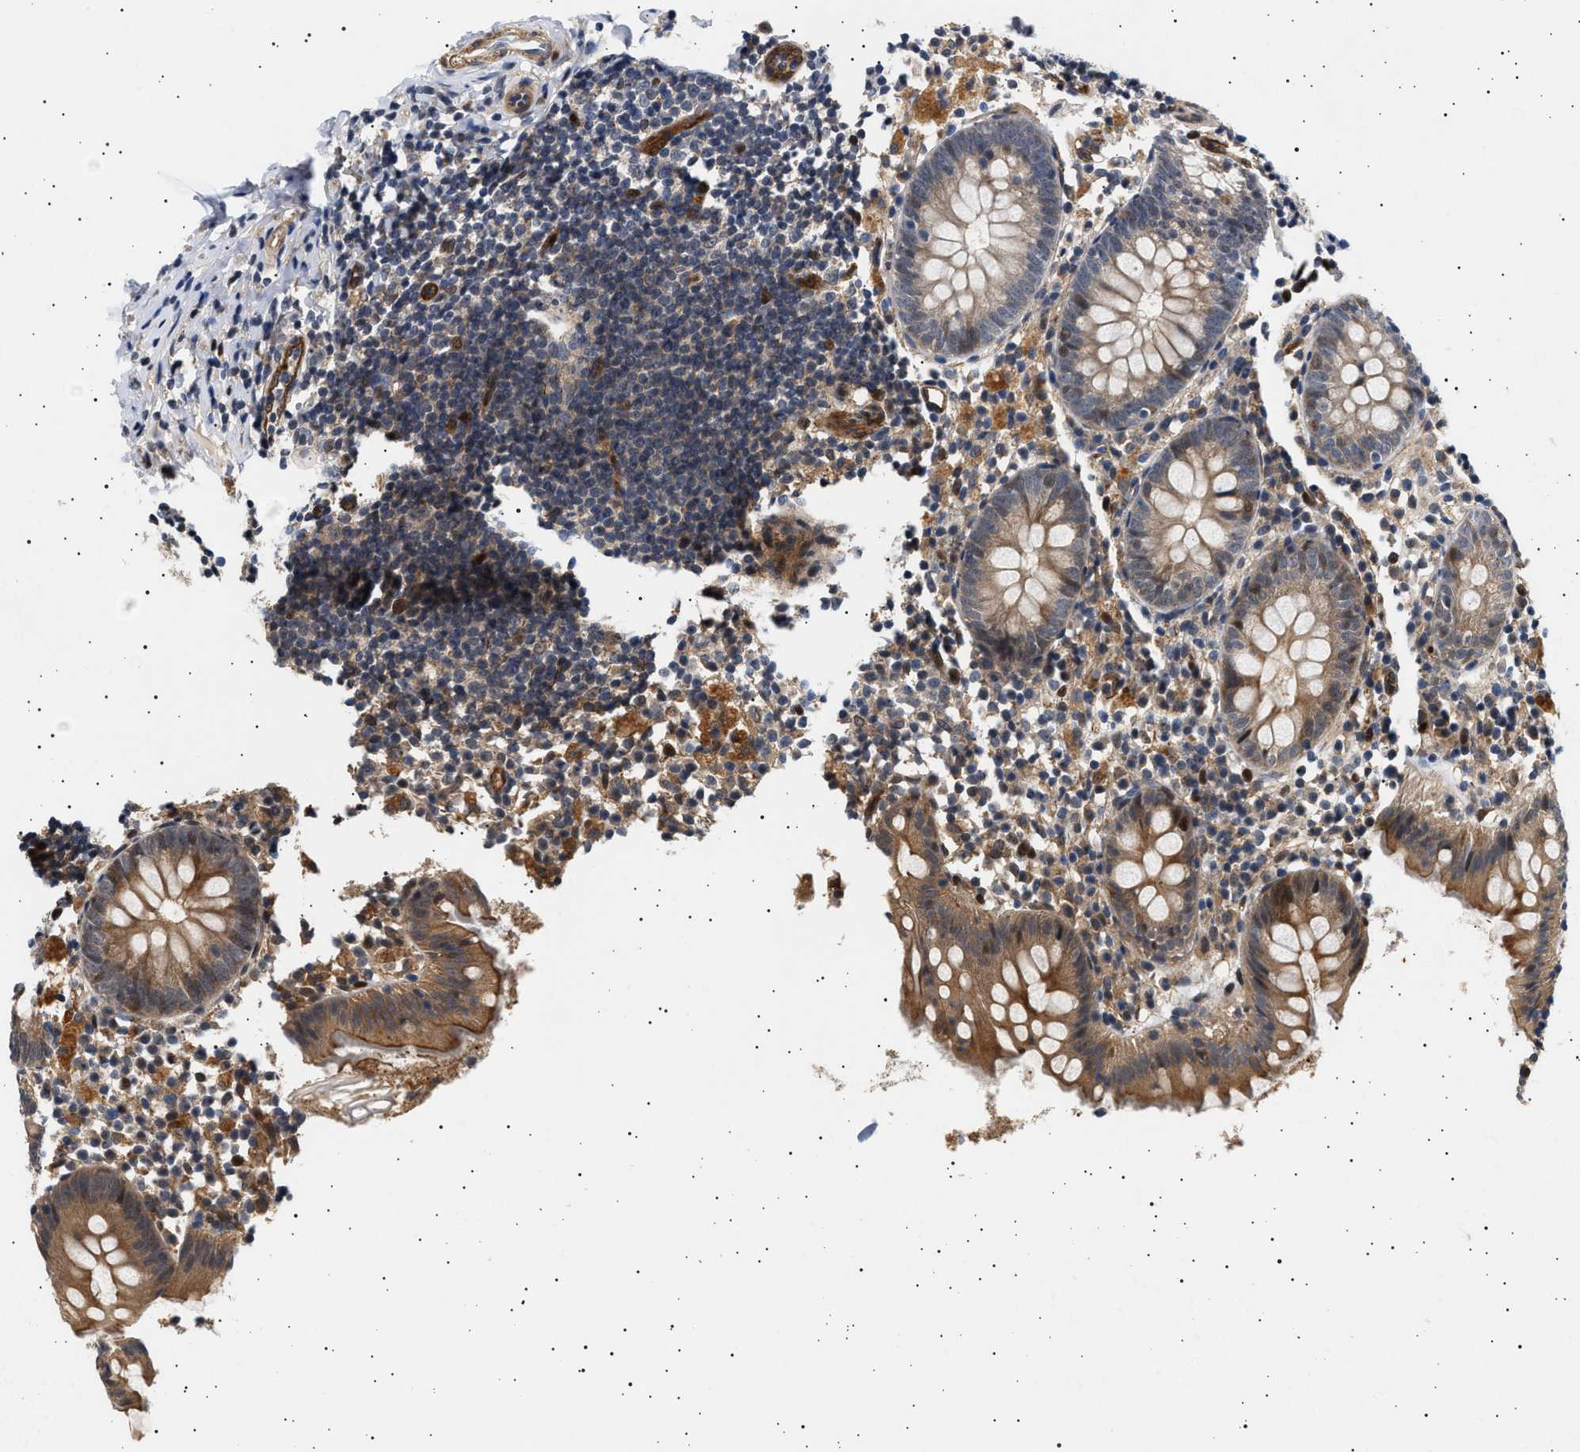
{"staining": {"intensity": "moderate", "quantity": "25%-75%", "location": "cytoplasmic/membranous,nuclear"}, "tissue": "appendix", "cell_type": "Glandular cells", "image_type": "normal", "snomed": [{"axis": "morphology", "description": "Normal tissue, NOS"}, {"axis": "topography", "description": "Appendix"}], "caption": "Glandular cells display moderate cytoplasmic/membranous,nuclear expression in approximately 25%-75% of cells in normal appendix.", "gene": "BAG3", "patient": {"sex": "female", "age": 20}}